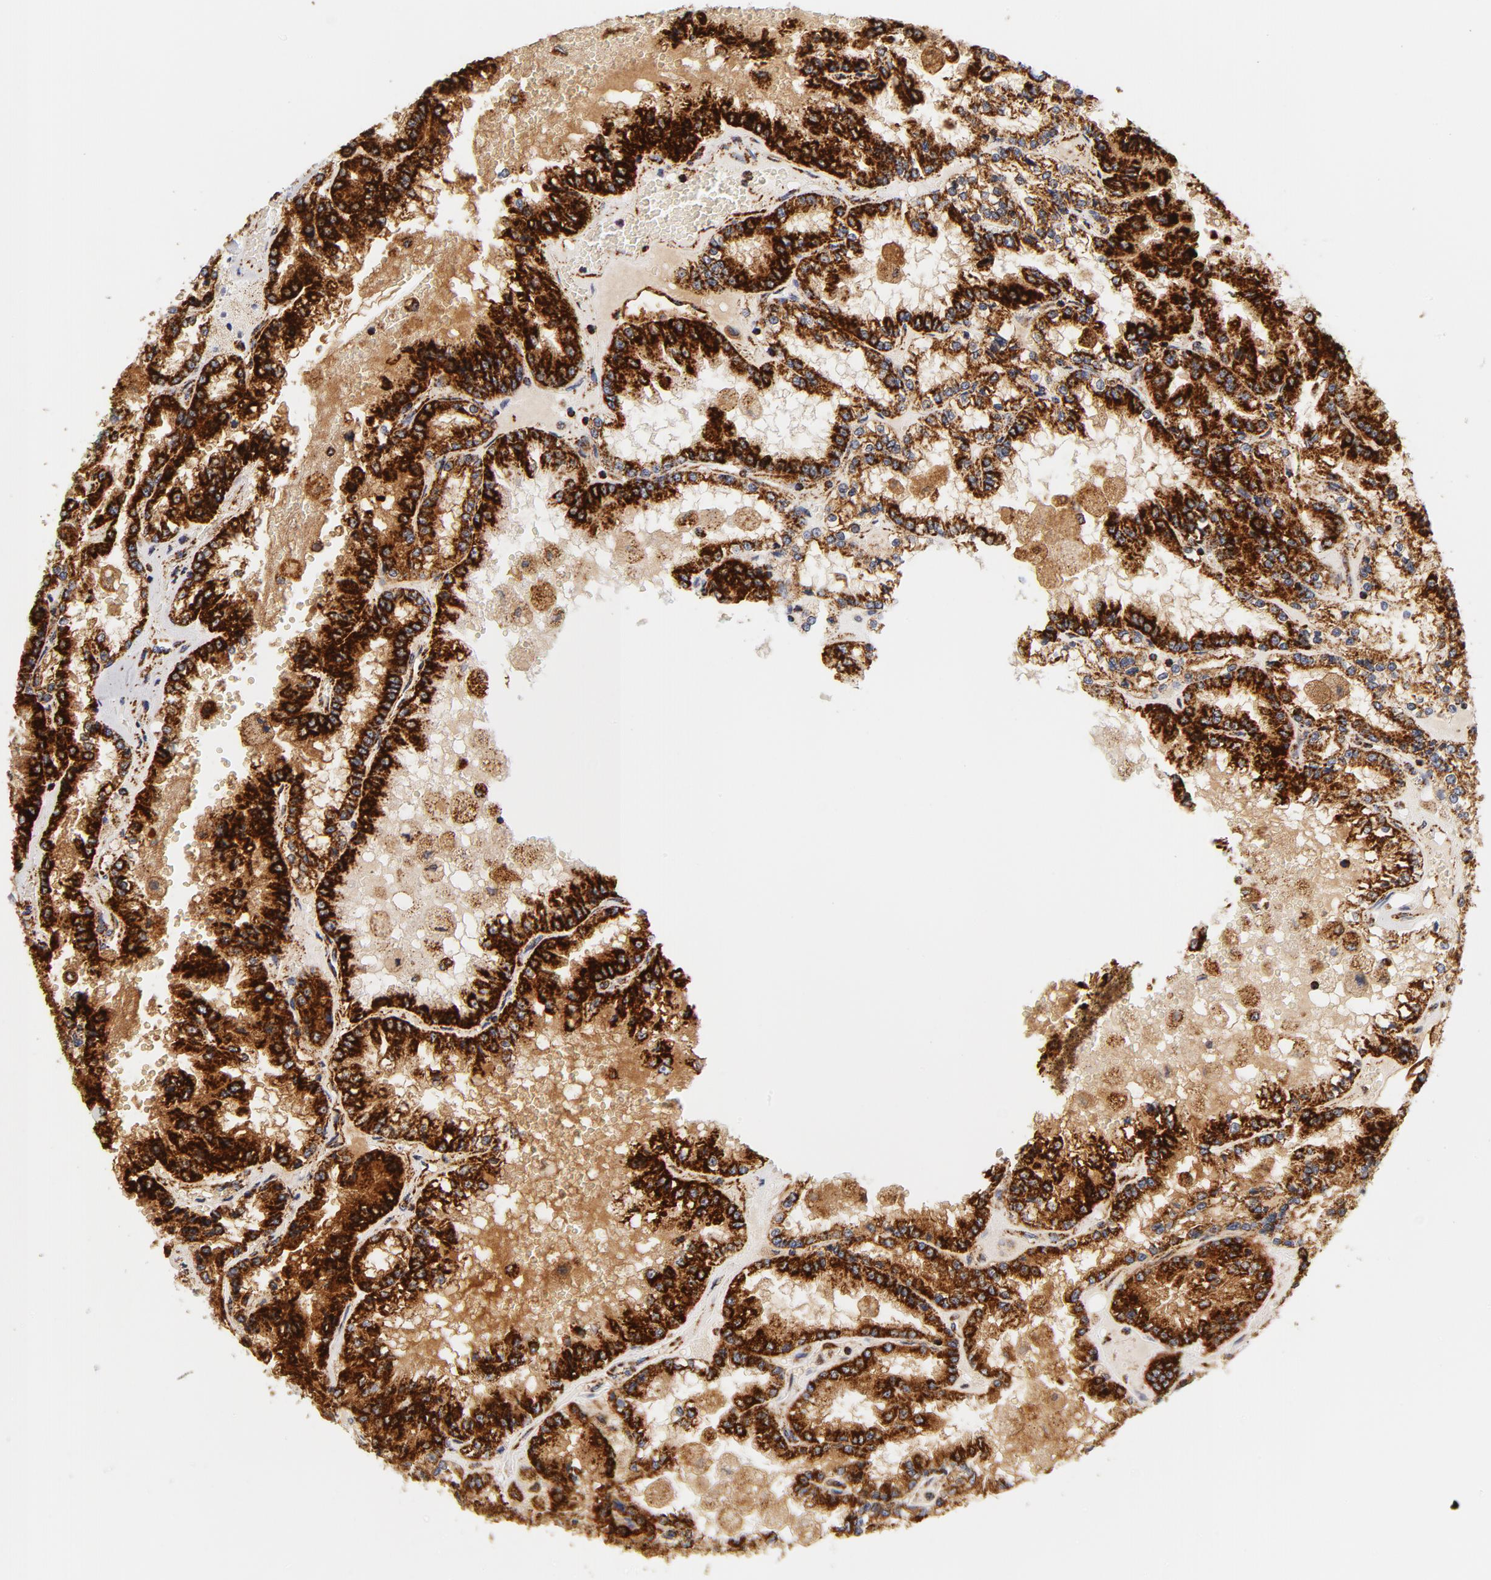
{"staining": {"intensity": "strong", "quantity": ">75%", "location": "cytoplasmic/membranous"}, "tissue": "renal cancer", "cell_type": "Tumor cells", "image_type": "cancer", "snomed": [{"axis": "morphology", "description": "Adenocarcinoma, NOS"}, {"axis": "topography", "description": "Kidney"}], "caption": "Renal cancer tissue displays strong cytoplasmic/membranous expression in about >75% of tumor cells, visualized by immunohistochemistry.", "gene": "ECHS1", "patient": {"sex": "female", "age": 56}}